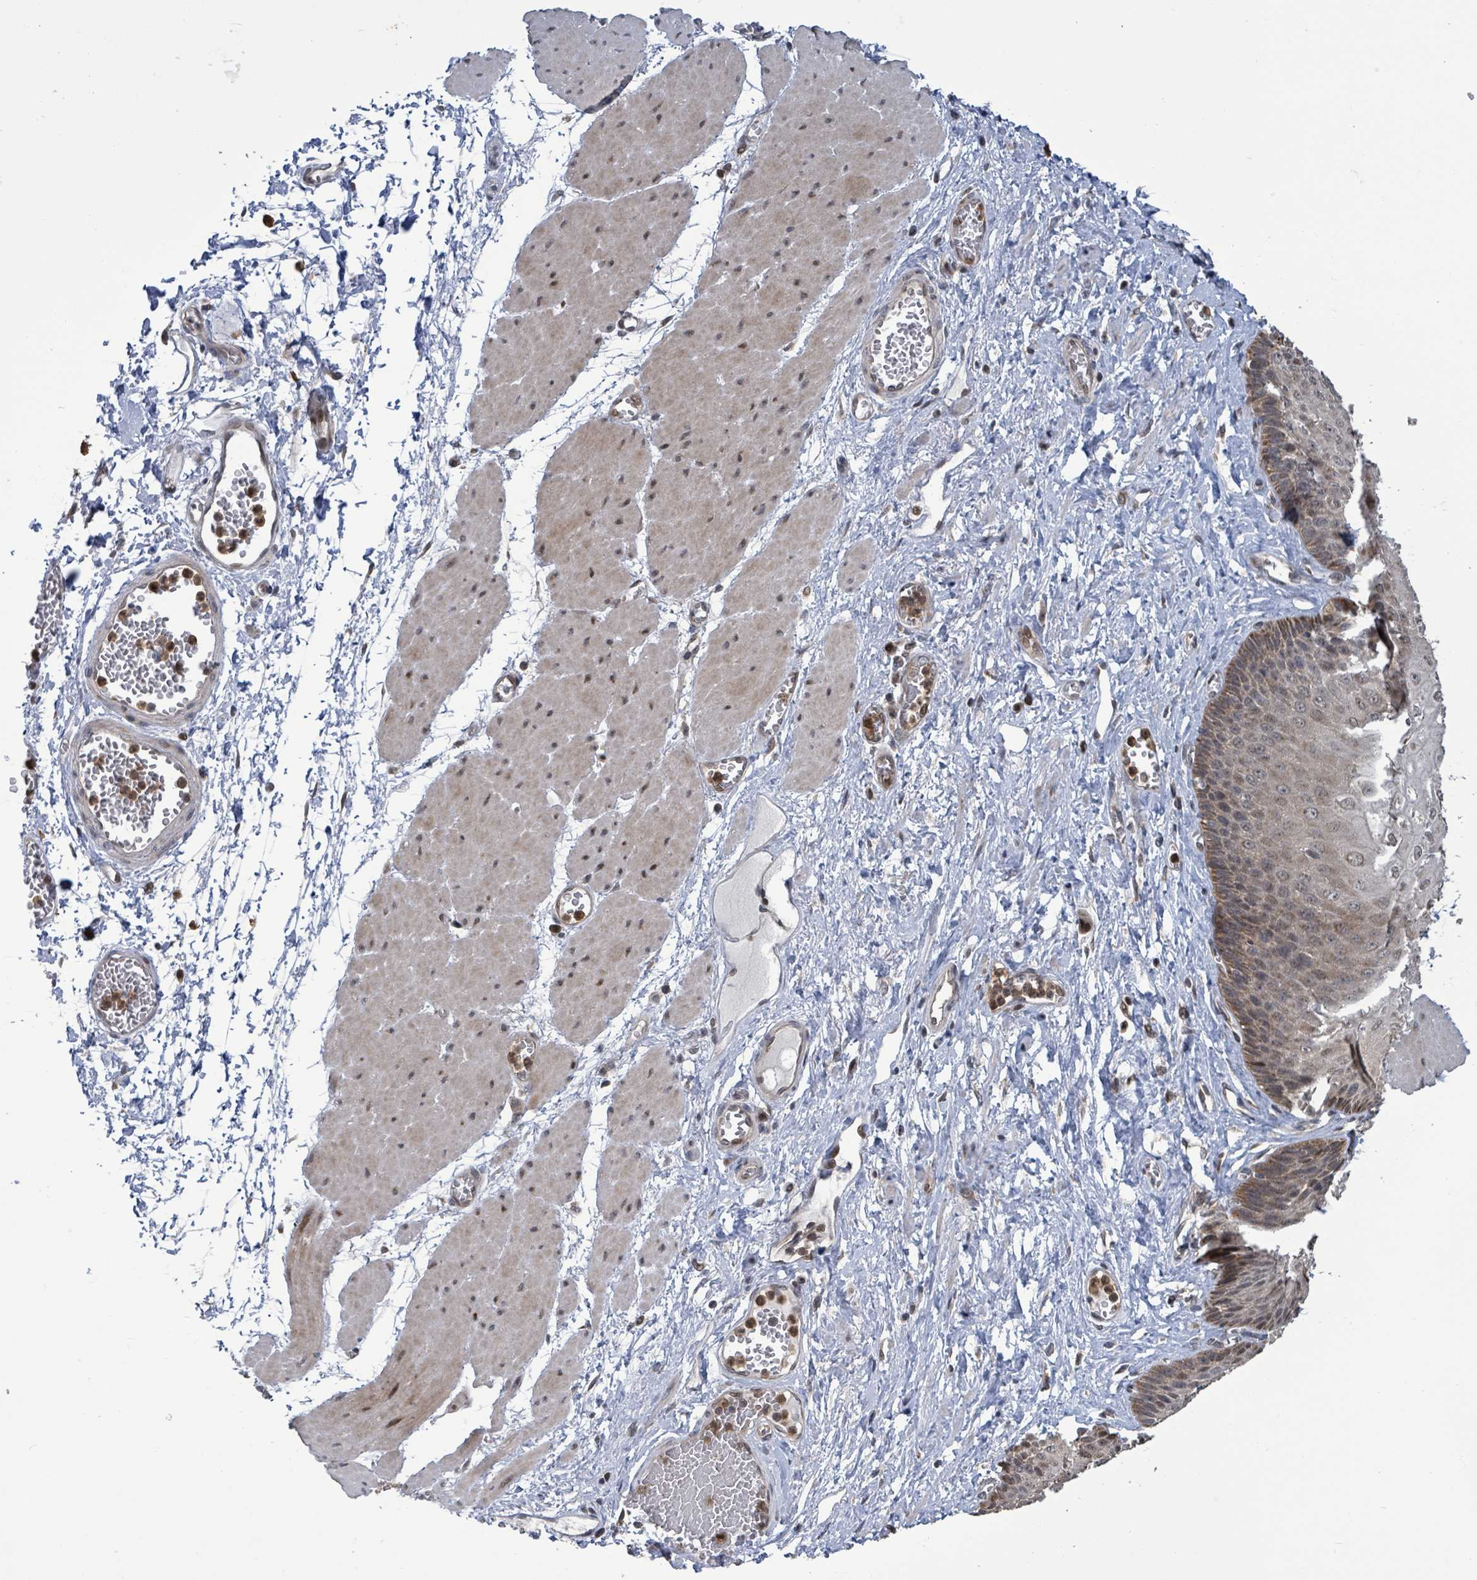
{"staining": {"intensity": "moderate", "quantity": "25%-75%", "location": "cytoplasmic/membranous,nuclear"}, "tissue": "esophagus", "cell_type": "Squamous epithelial cells", "image_type": "normal", "snomed": [{"axis": "morphology", "description": "Normal tissue, NOS"}, {"axis": "topography", "description": "Esophagus"}], "caption": "Esophagus stained with immunohistochemistry displays moderate cytoplasmic/membranous,nuclear positivity in approximately 25%-75% of squamous epithelial cells.", "gene": "COQ6", "patient": {"sex": "male", "age": 60}}